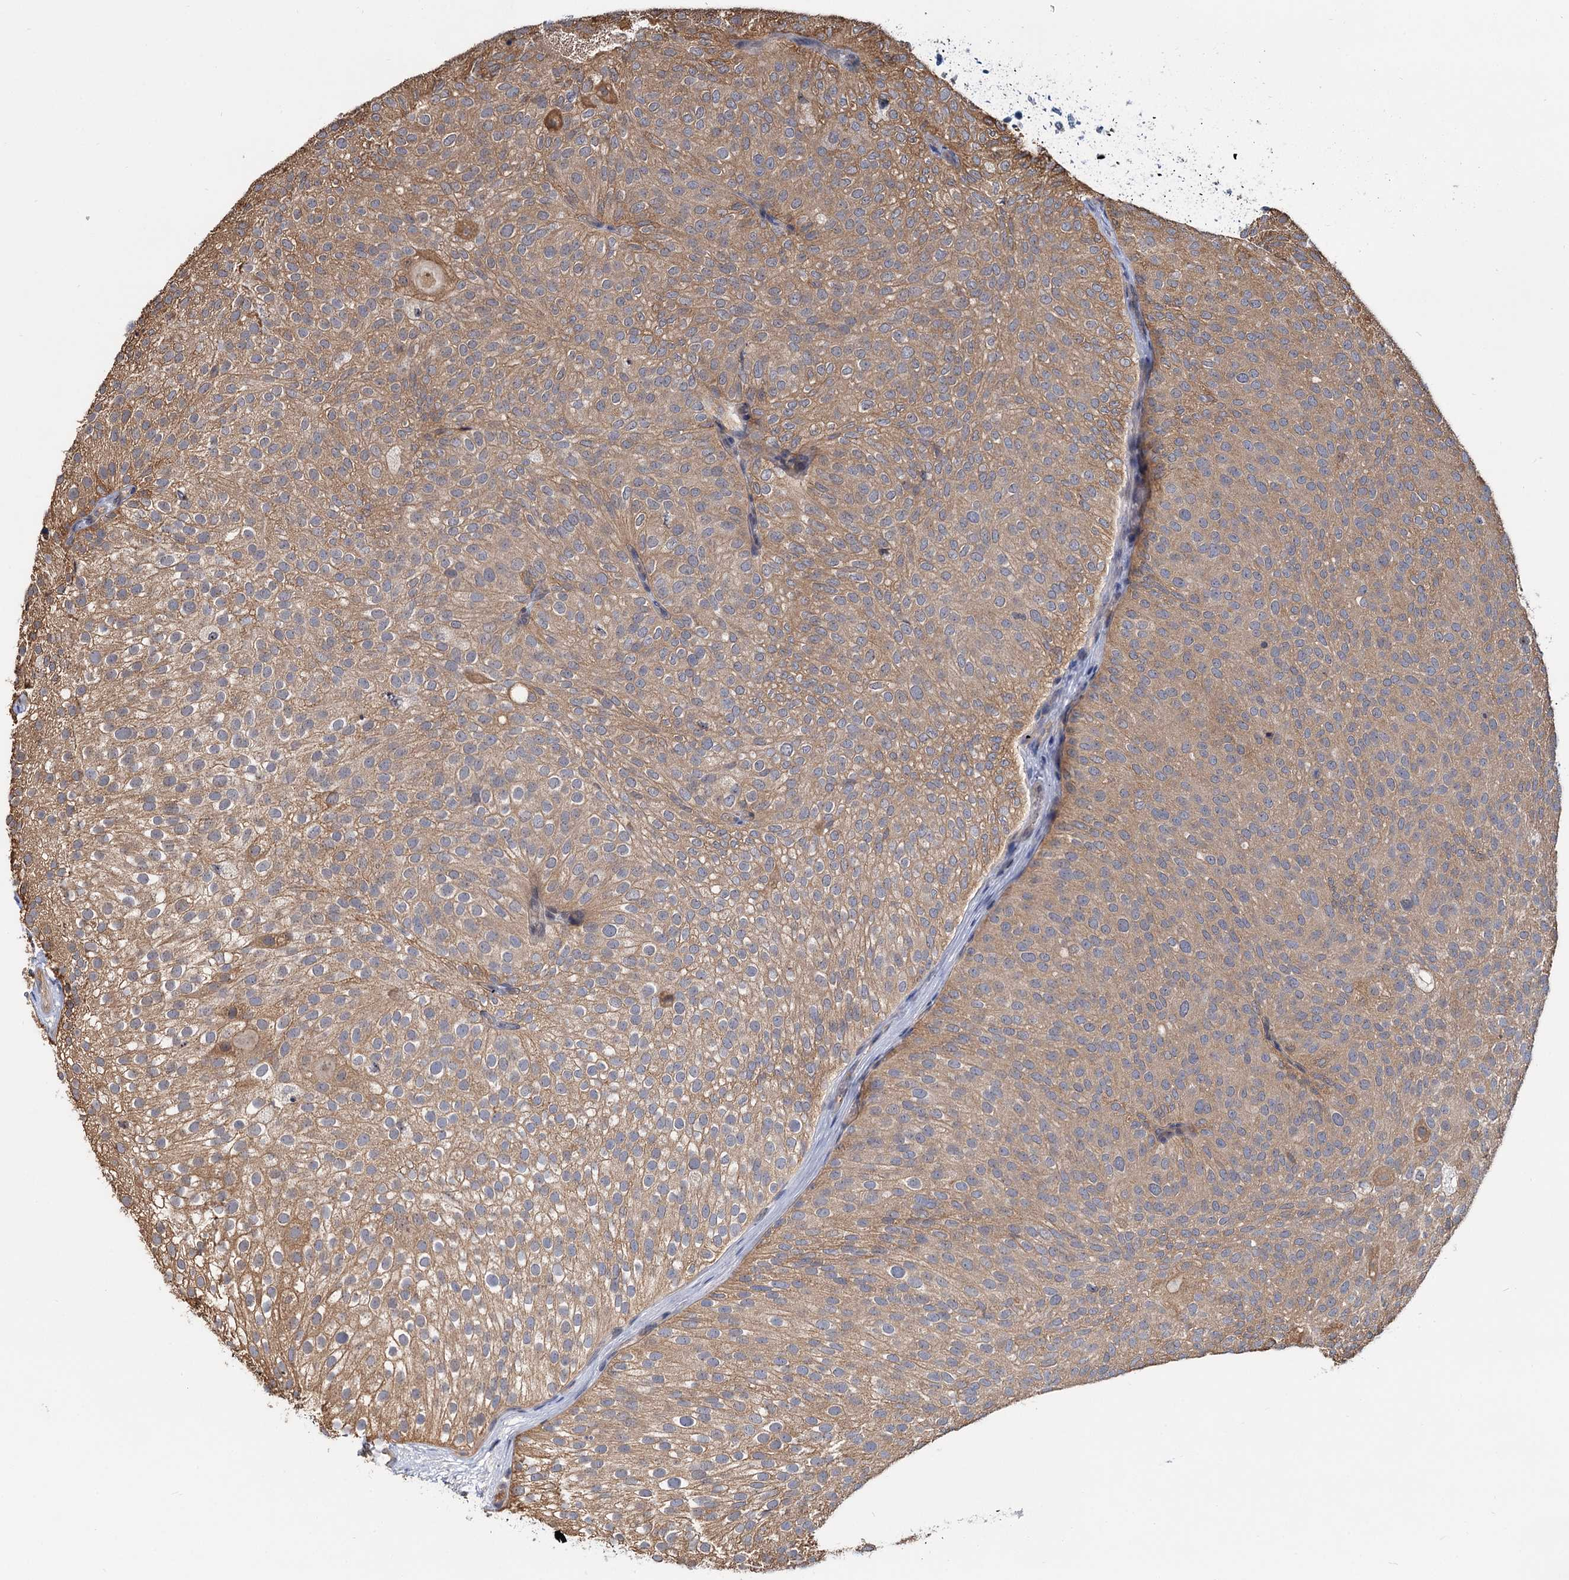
{"staining": {"intensity": "moderate", "quantity": ">75%", "location": "cytoplasmic/membranous"}, "tissue": "urothelial cancer", "cell_type": "Tumor cells", "image_type": "cancer", "snomed": [{"axis": "morphology", "description": "Urothelial carcinoma, Low grade"}, {"axis": "topography", "description": "Urinary bladder"}], "caption": "Tumor cells reveal medium levels of moderate cytoplasmic/membranous positivity in approximately >75% of cells in low-grade urothelial carcinoma. (DAB (3,3'-diaminobenzidine) = brown stain, brightfield microscopy at high magnification).", "gene": "SNX15", "patient": {"sex": "male", "age": 78}}